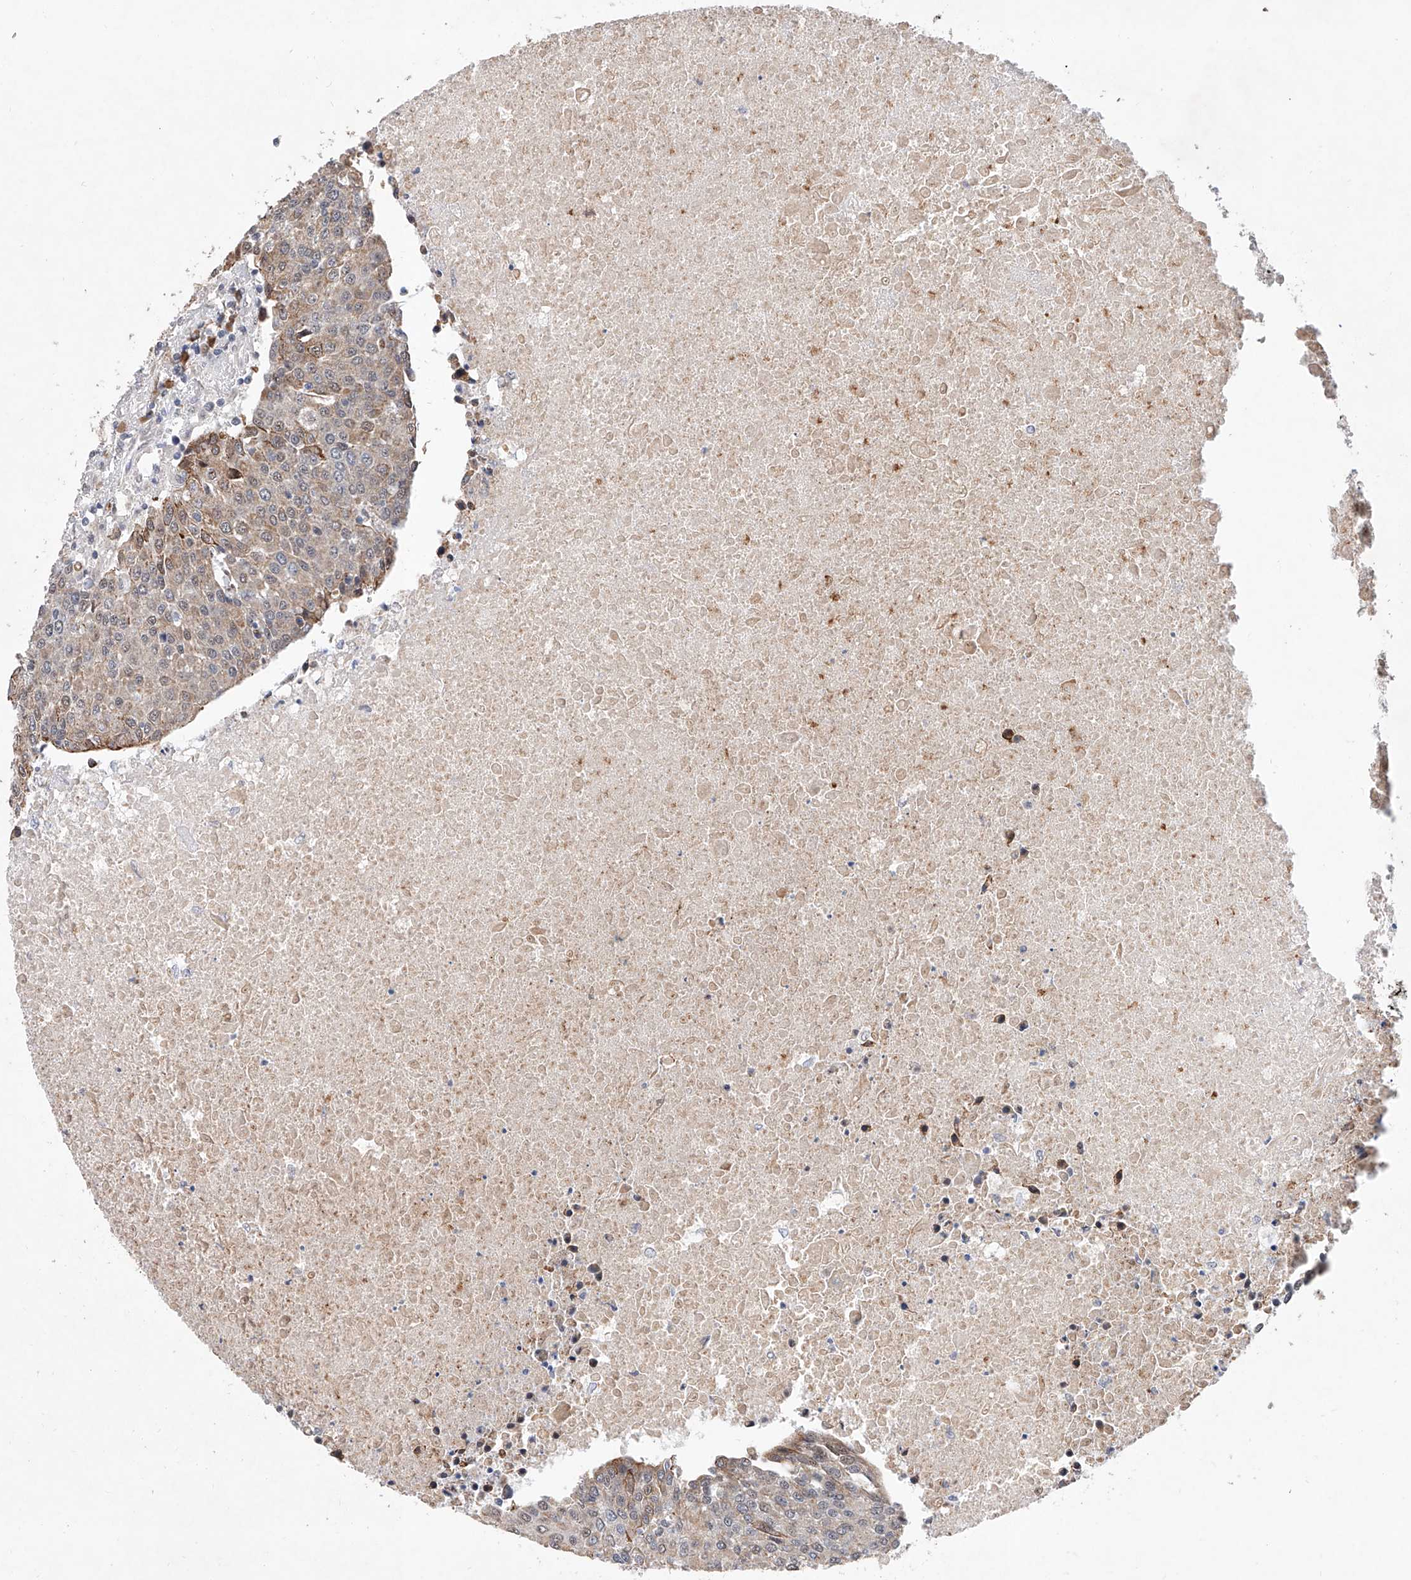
{"staining": {"intensity": "weak", "quantity": "25%-75%", "location": "cytoplasmic/membranous"}, "tissue": "urothelial cancer", "cell_type": "Tumor cells", "image_type": "cancer", "snomed": [{"axis": "morphology", "description": "Urothelial carcinoma, High grade"}, {"axis": "topography", "description": "Urinary bladder"}], "caption": "Immunohistochemical staining of urothelial cancer reveals low levels of weak cytoplasmic/membranous protein staining in approximately 25%-75% of tumor cells.", "gene": "MFSD4B", "patient": {"sex": "female", "age": 85}}